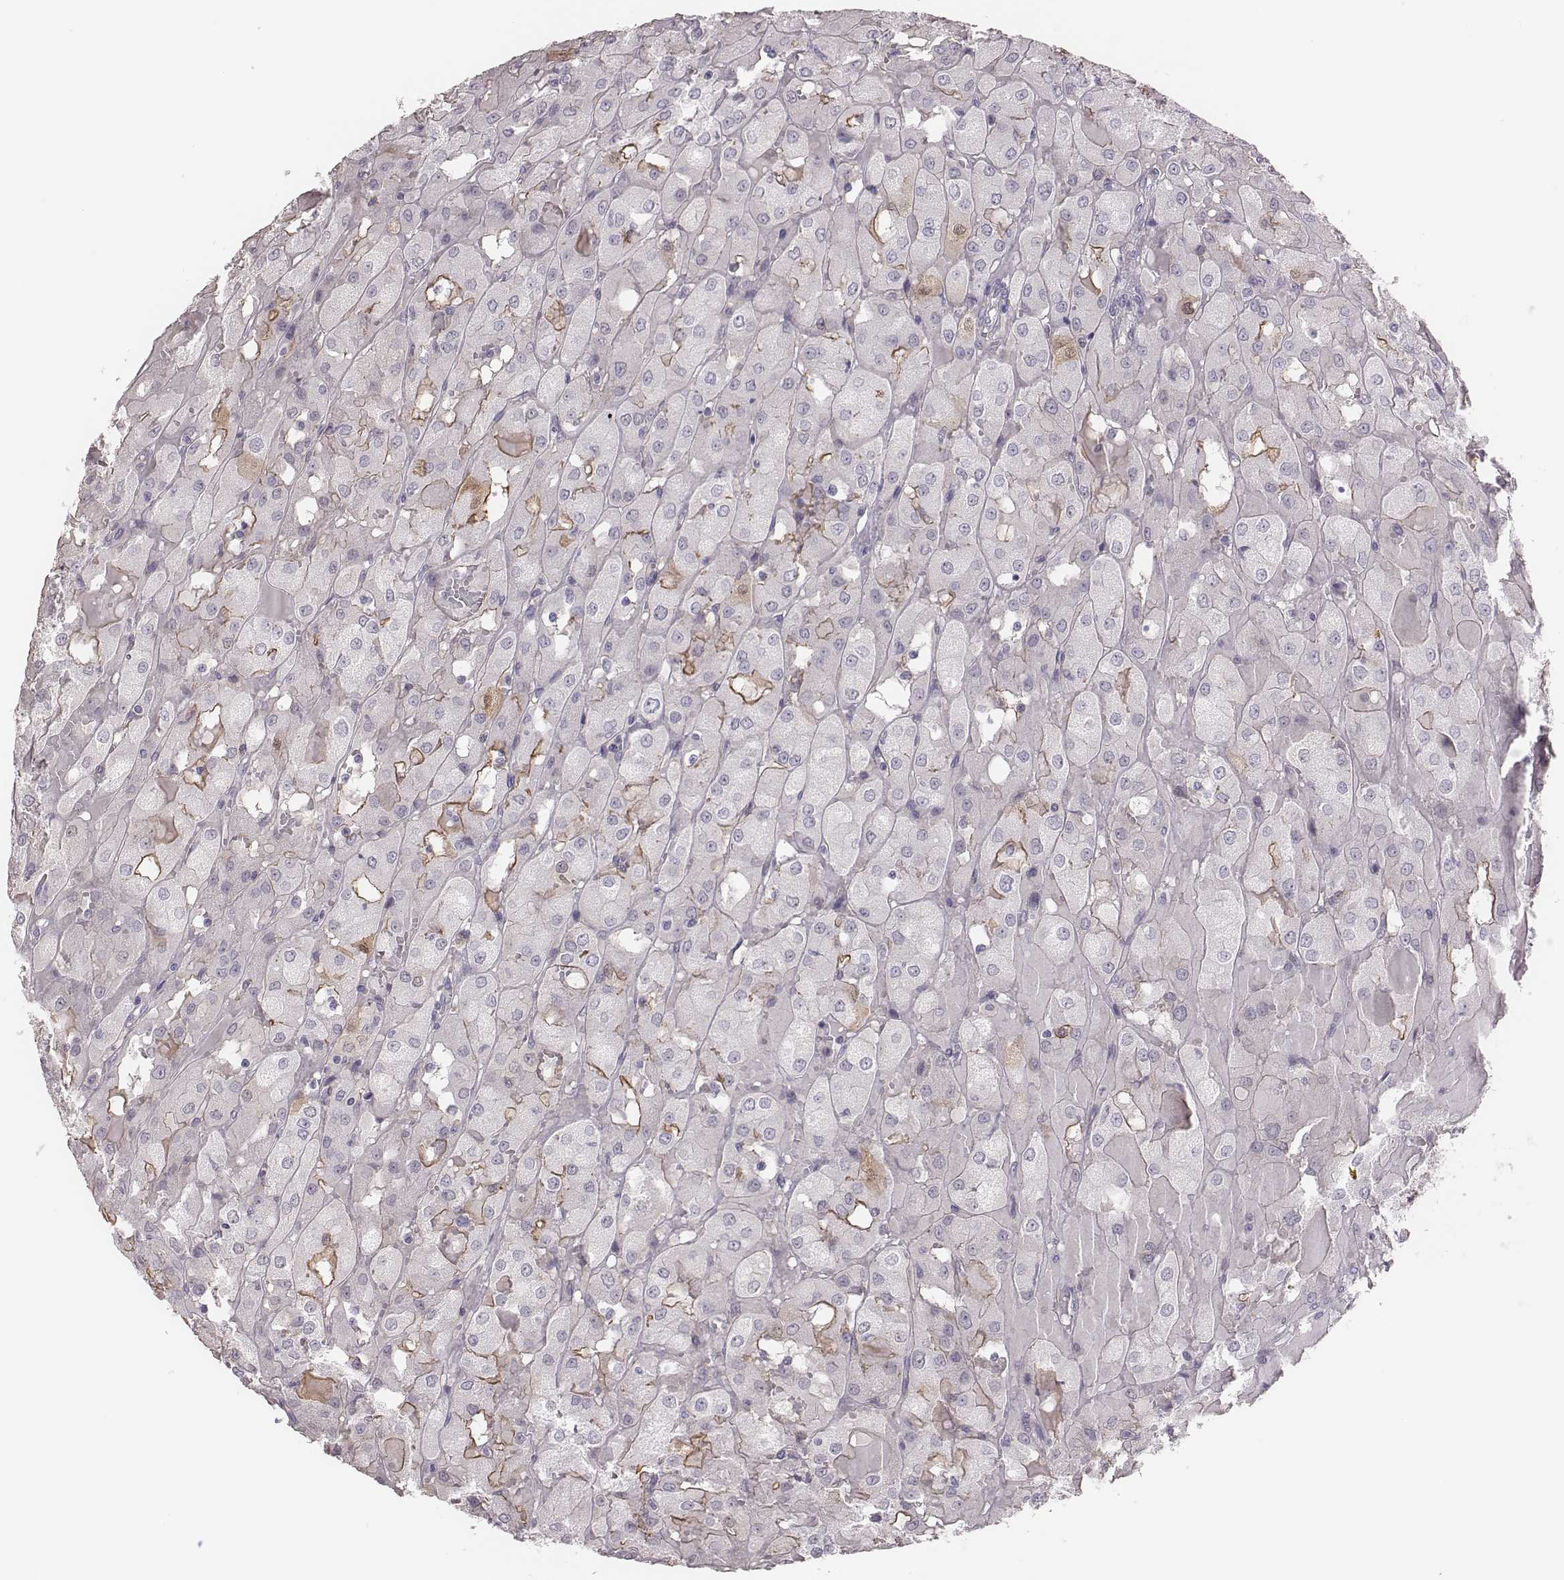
{"staining": {"intensity": "negative", "quantity": "none", "location": "none"}, "tissue": "renal cancer", "cell_type": "Tumor cells", "image_type": "cancer", "snomed": [{"axis": "morphology", "description": "Adenocarcinoma, NOS"}, {"axis": "topography", "description": "Kidney"}], "caption": "Immunohistochemistry micrograph of neoplastic tissue: renal adenocarcinoma stained with DAB (3,3'-diaminobenzidine) exhibits no significant protein positivity in tumor cells.", "gene": "PBK", "patient": {"sex": "male", "age": 72}}